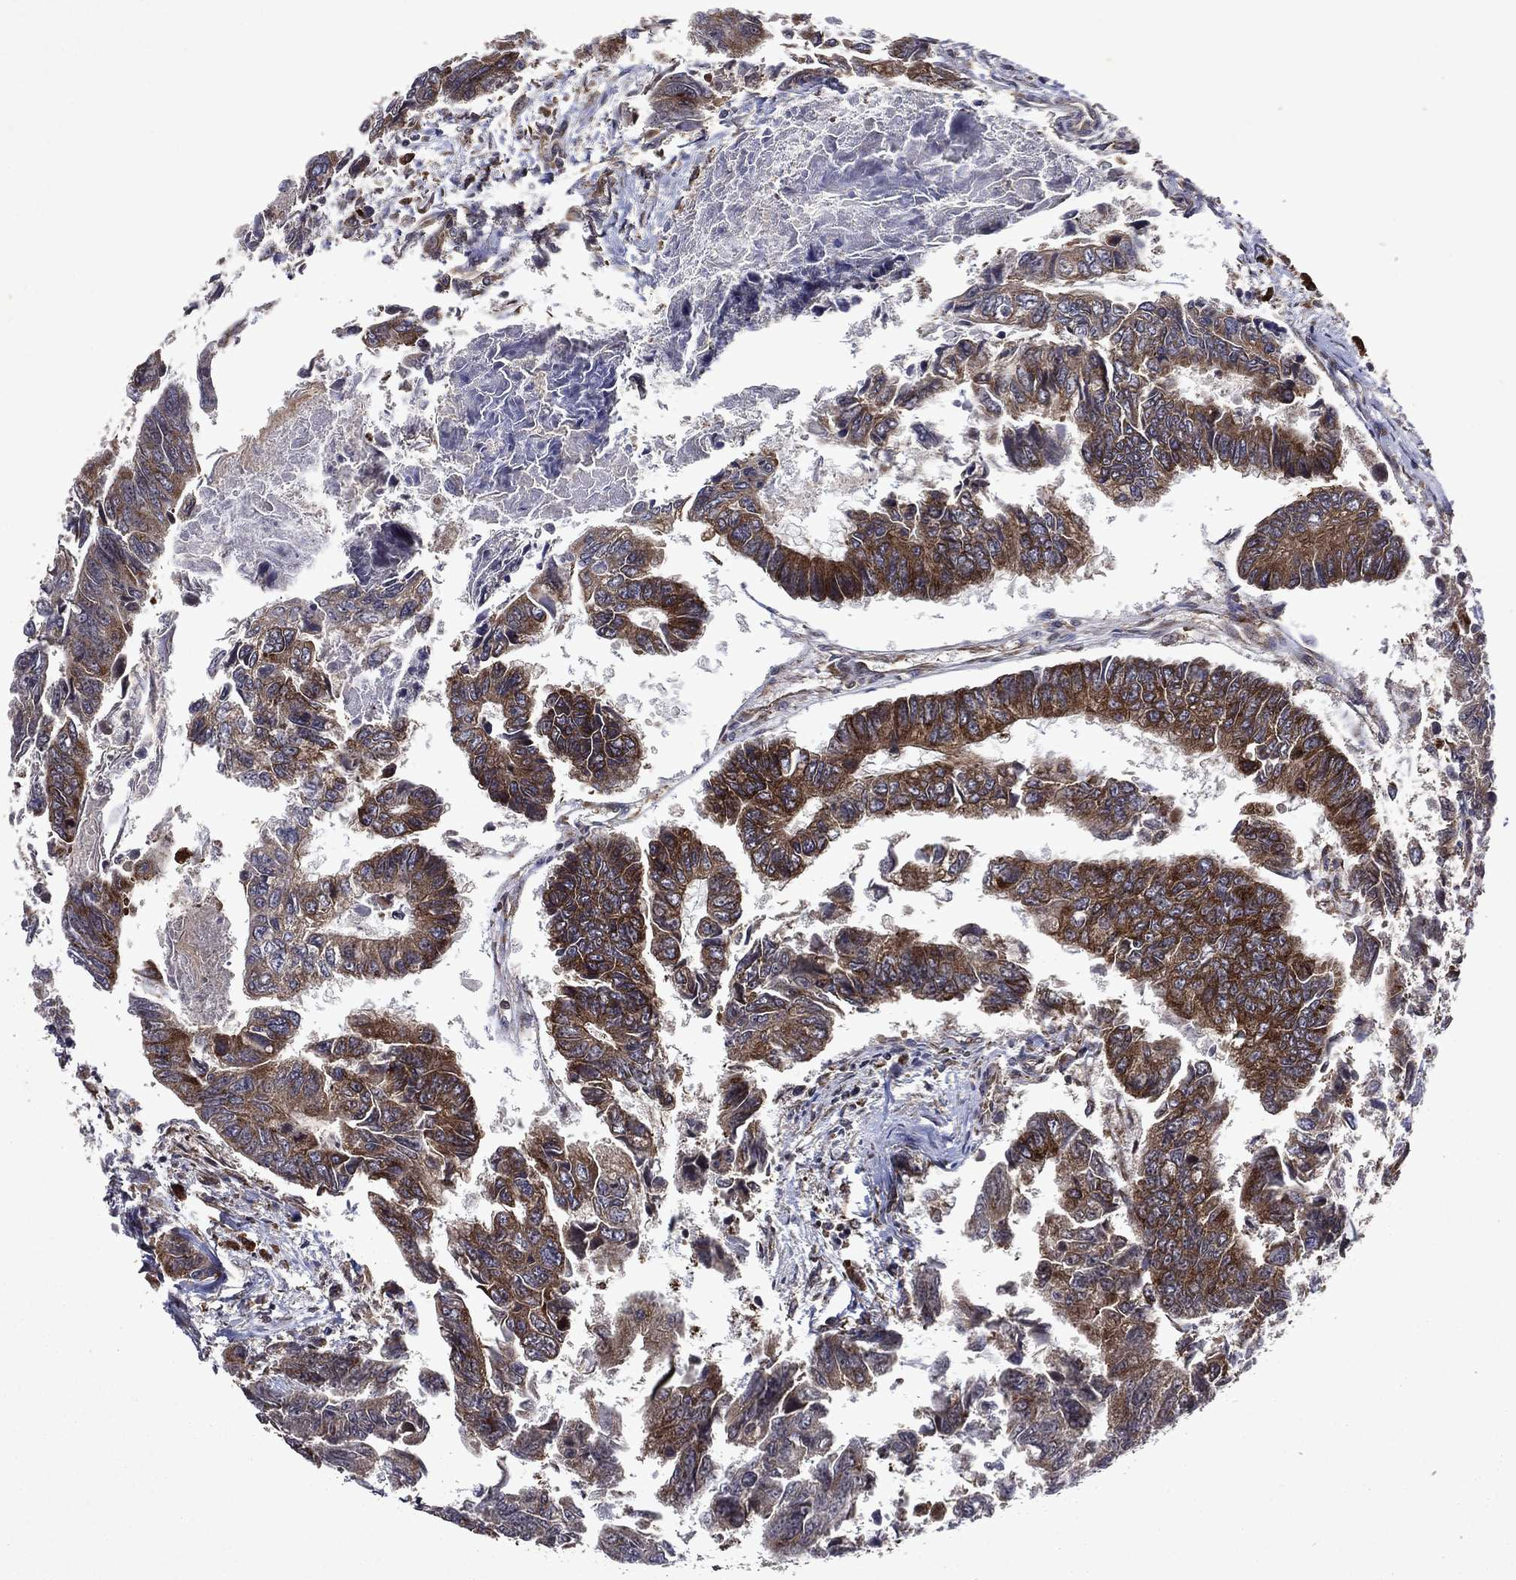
{"staining": {"intensity": "moderate", "quantity": ">75%", "location": "cytoplasmic/membranous"}, "tissue": "colorectal cancer", "cell_type": "Tumor cells", "image_type": "cancer", "snomed": [{"axis": "morphology", "description": "Adenocarcinoma, NOS"}, {"axis": "topography", "description": "Colon"}], "caption": "Colorectal cancer (adenocarcinoma) stained with a brown dye demonstrates moderate cytoplasmic/membranous positive expression in approximately >75% of tumor cells.", "gene": "EIF2B4", "patient": {"sex": "female", "age": 65}}